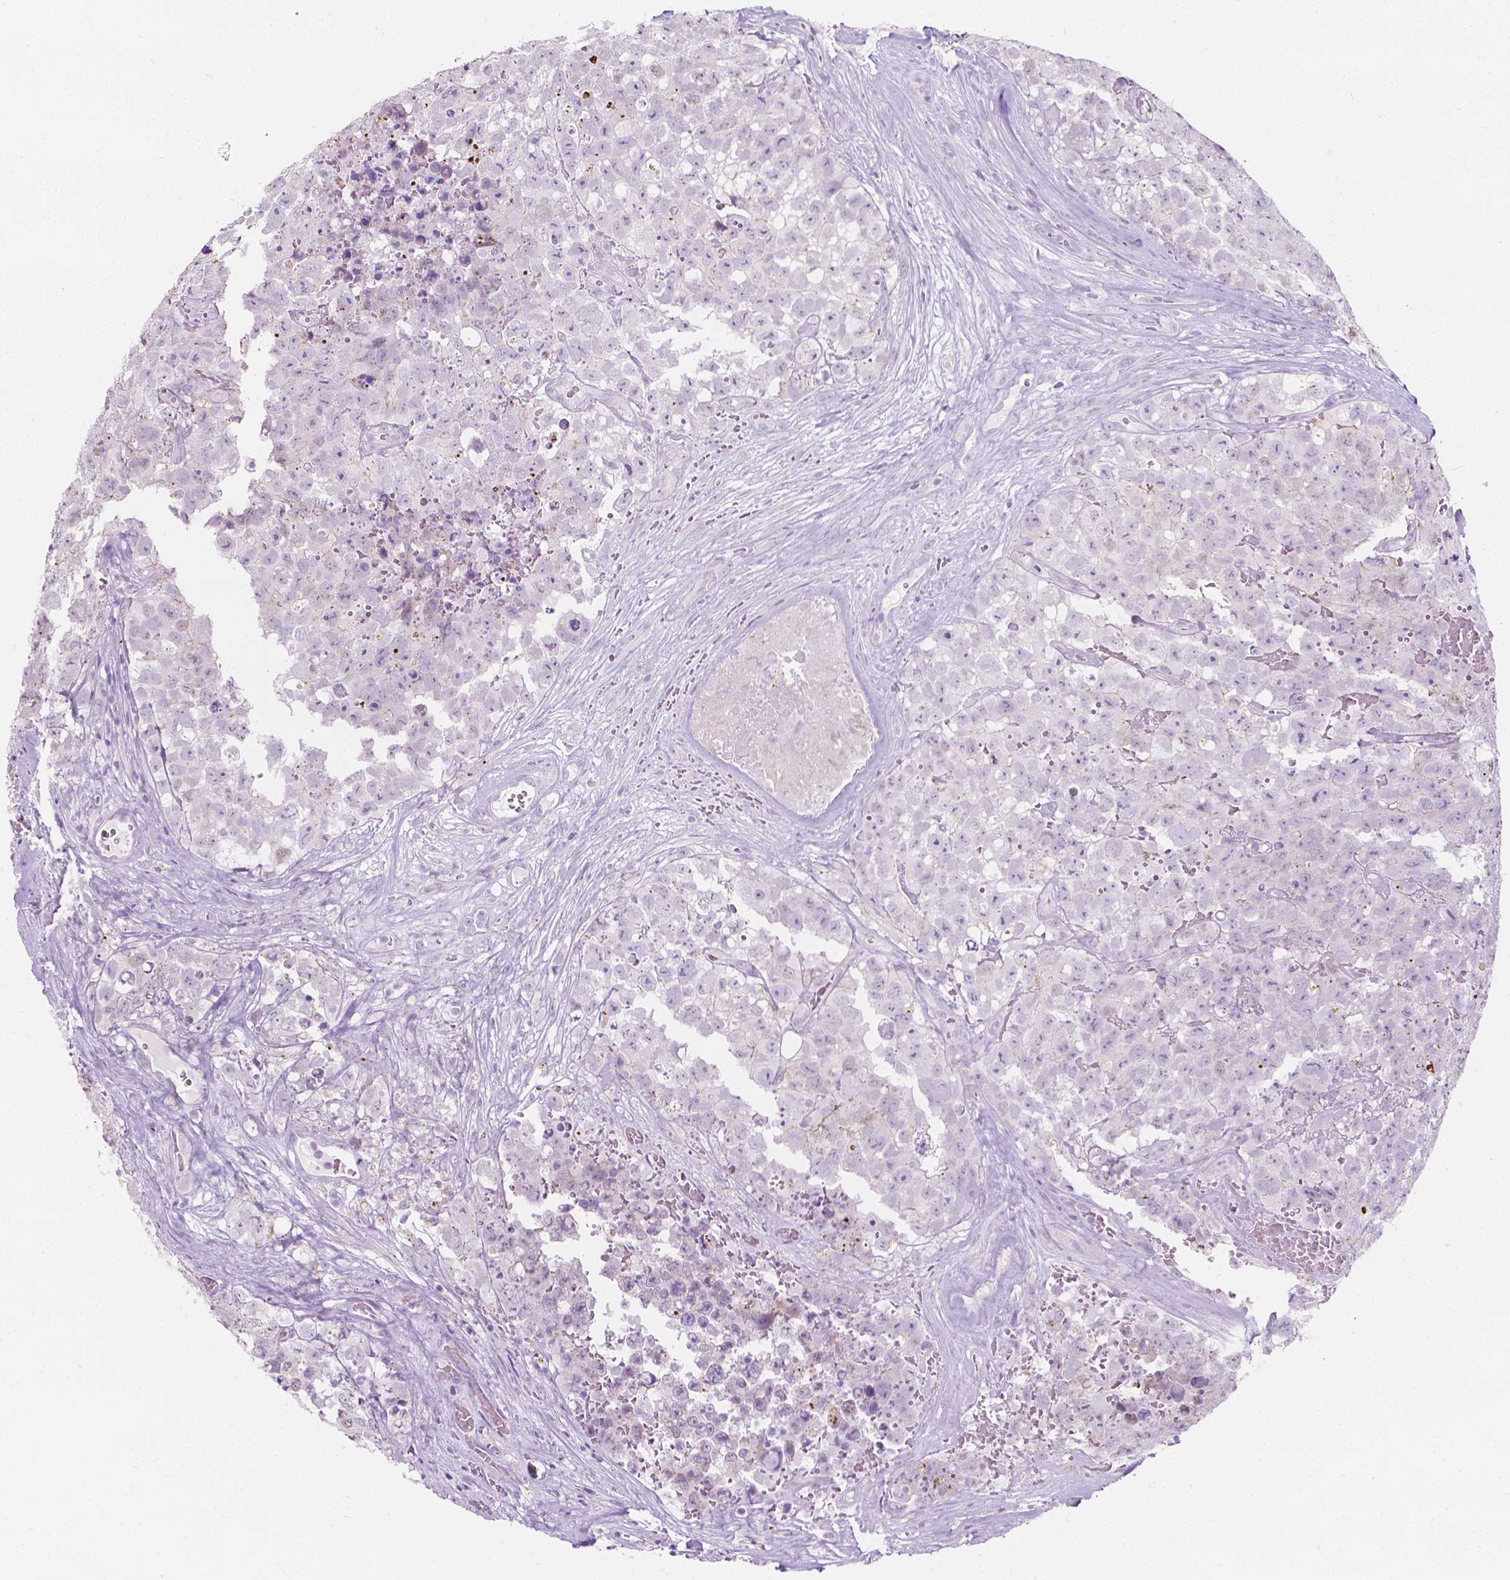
{"staining": {"intensity": "negative", "quantity": "none", "location": "none"}, "tissue": "testis cancer", "cell_type": "Tumor cells", "image_type": "cancer", "snomed": [{"axis": "morphology", "description": "Carcinoma, Embryonal, NOS"}, {"axis": "topography", "description": "Testis"}], "caption": "The image demonstrates no significant positivity in tumor cells of testis cancer (embryonal carcinoma). The staining is performed using DAB brown chromogen with nuclei counter-stained in using hematoxylin.", "gene": "NOS1AP", "patient": {"sex": "male", "age": 18}}